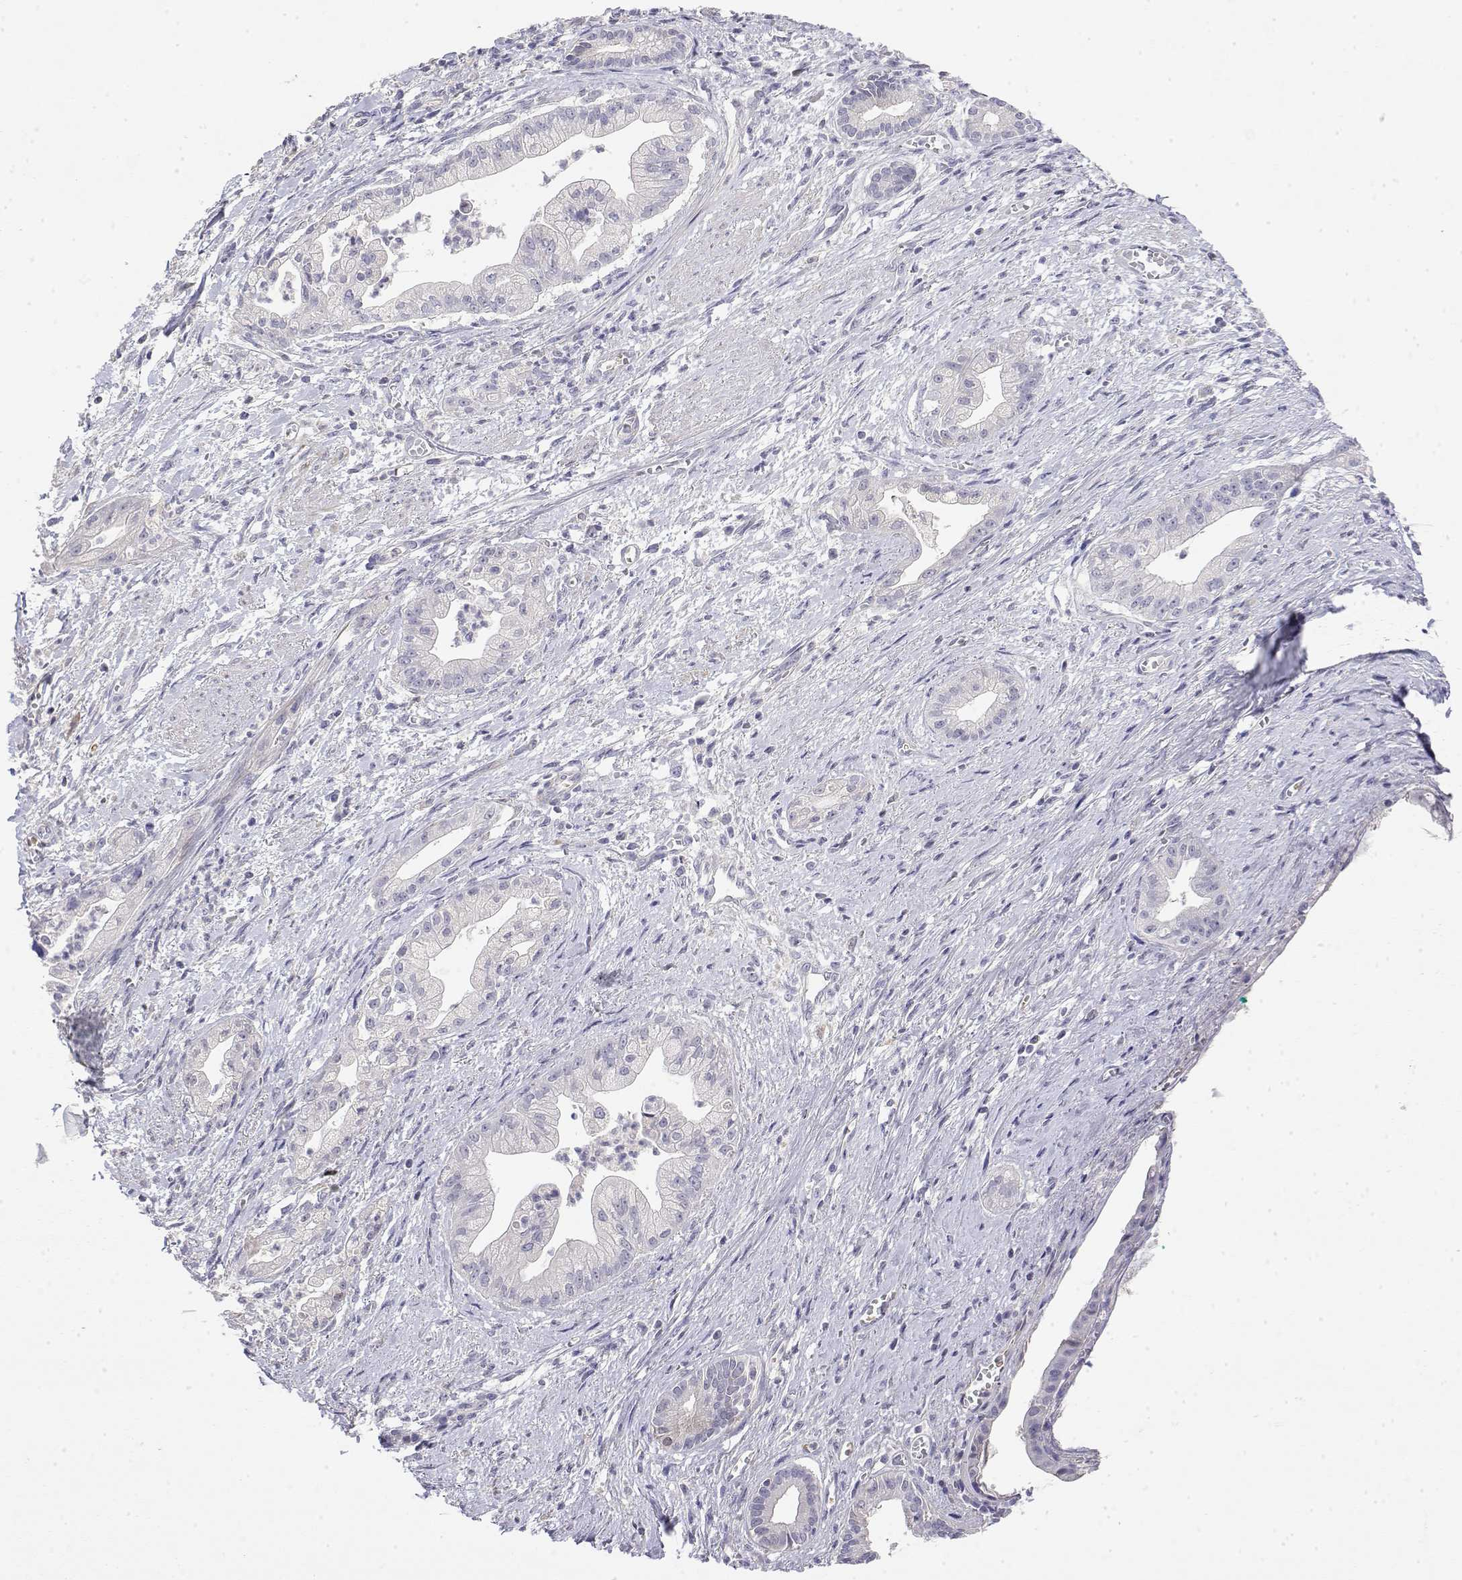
{"staining": {"intensity": "negative", "quantity": "none", "location": "none"}, "tissue": "pancreatic cancer", "cell_type": "Tumor cells", "image_type": "cancer", "snomed": [{"axis": "morphology", "description": "Normal tissue, NOS"}, {"axis": "morphology", "description": "Adenocarcinoma, NOS"}, {"axis": "topography", "description": "Lymph node"}, {"axis": "topography", "description": "Pancreas"}], "caption": "Immunohistochemical staining of human pancreatic adenocarcinoma shows no significant staining in tumor cells. Nuclei are stained in blue.", "gene": "GGACT", "patient": {"sex": "female", "age": 58}}